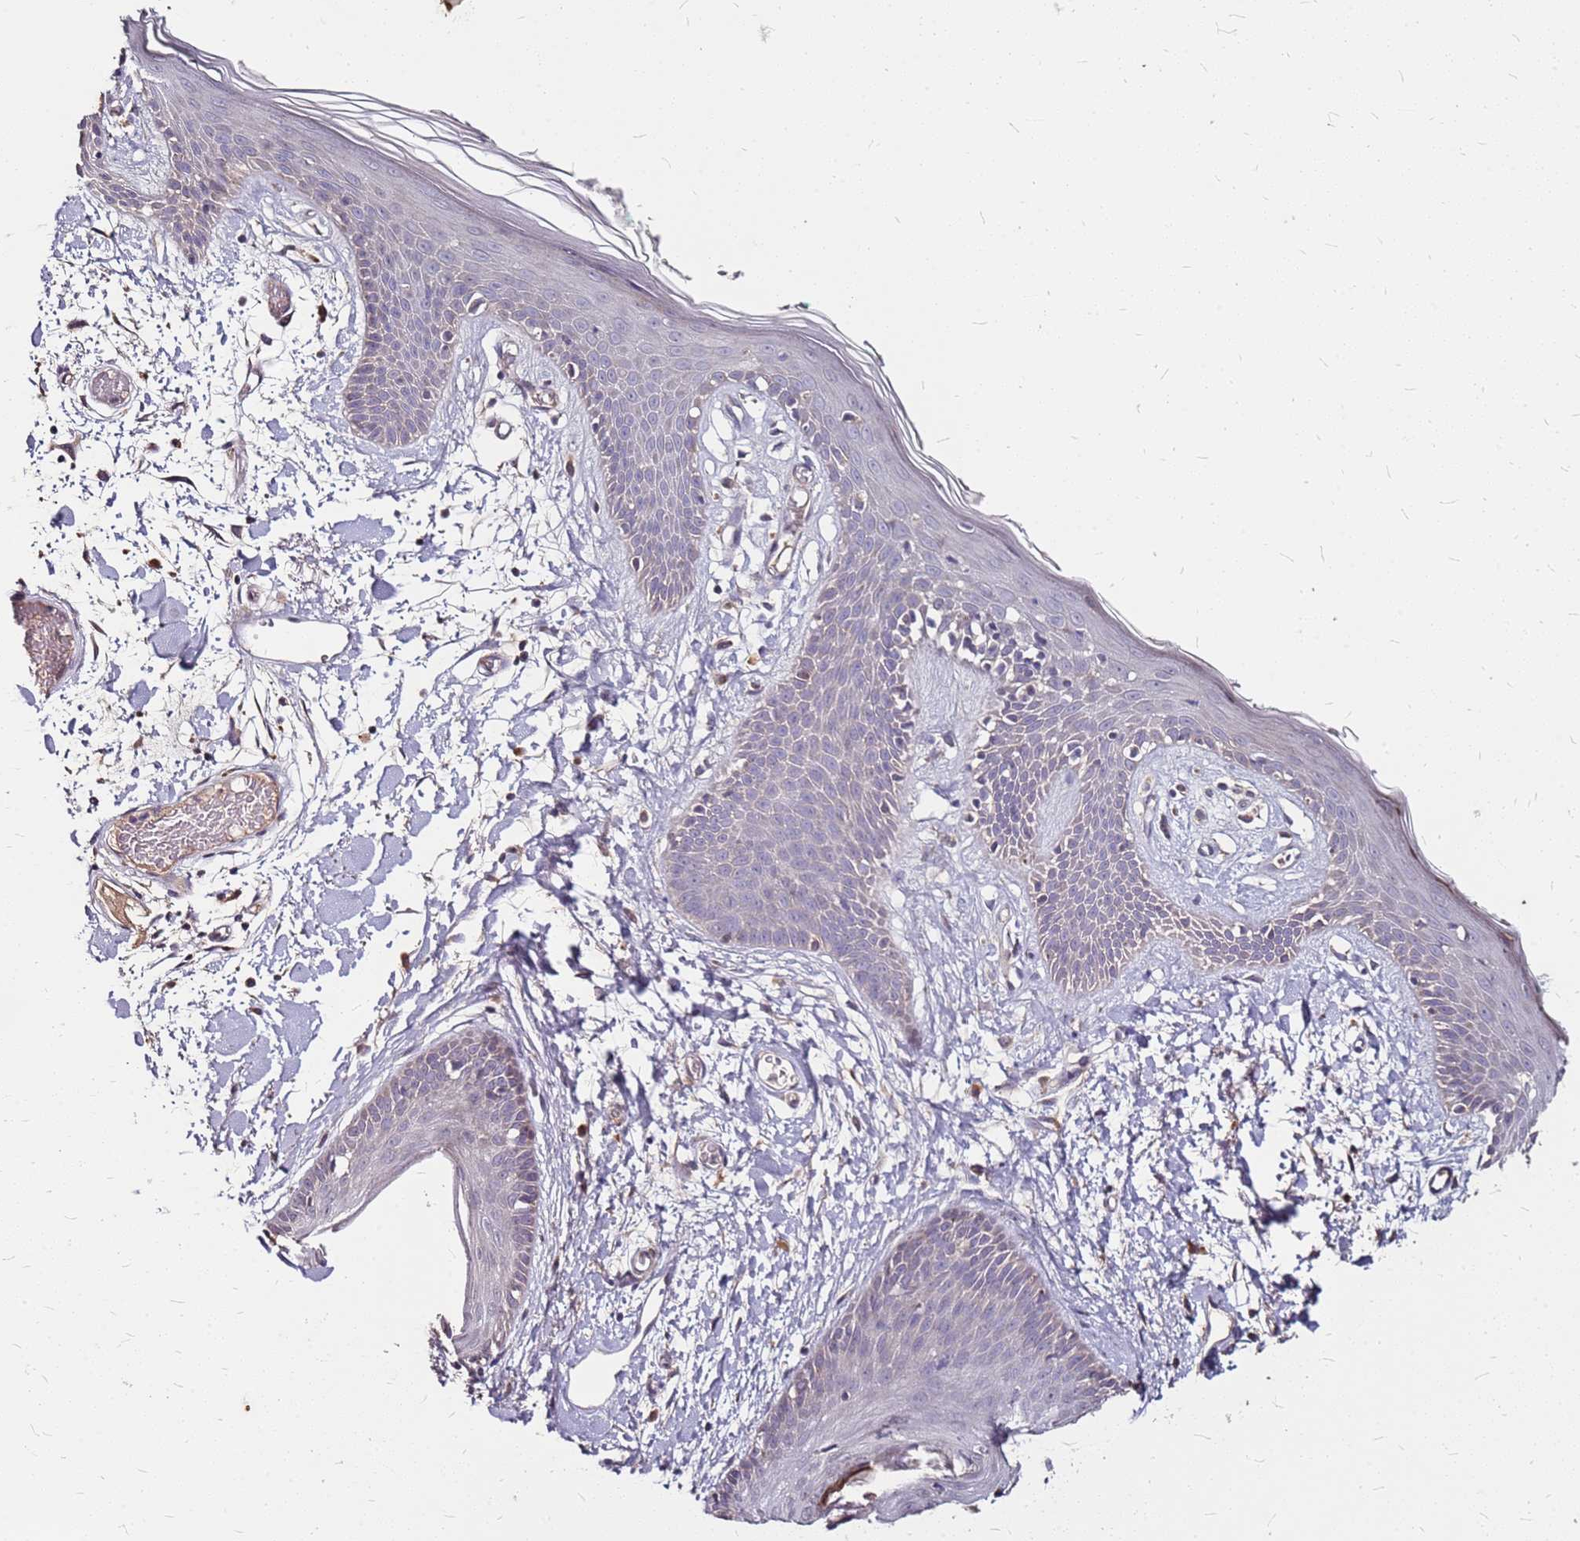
{"staining": {"intensity": "moderate", "quantity": "<25%", "location": "cytoplasmic/membranous"}, "tissue": "skin", "cell_type": "Fibroblasts", "image_type": "normal", "snomed": [{"axis": "morphology", "description": "Normal tissue, NOS"}, {"axis": "topography", "description": "Skin"}], "caption": "IHC of unremarkable human skin shows low levels of moderate cytoplasmic/membranous expression in approximately <25% of fibroblasts. (brown staining indicates protein expression, while blue staining denotes nuclei).", "gene": "DCDC2C", "patient": {"sex": "male", "age": 79}}